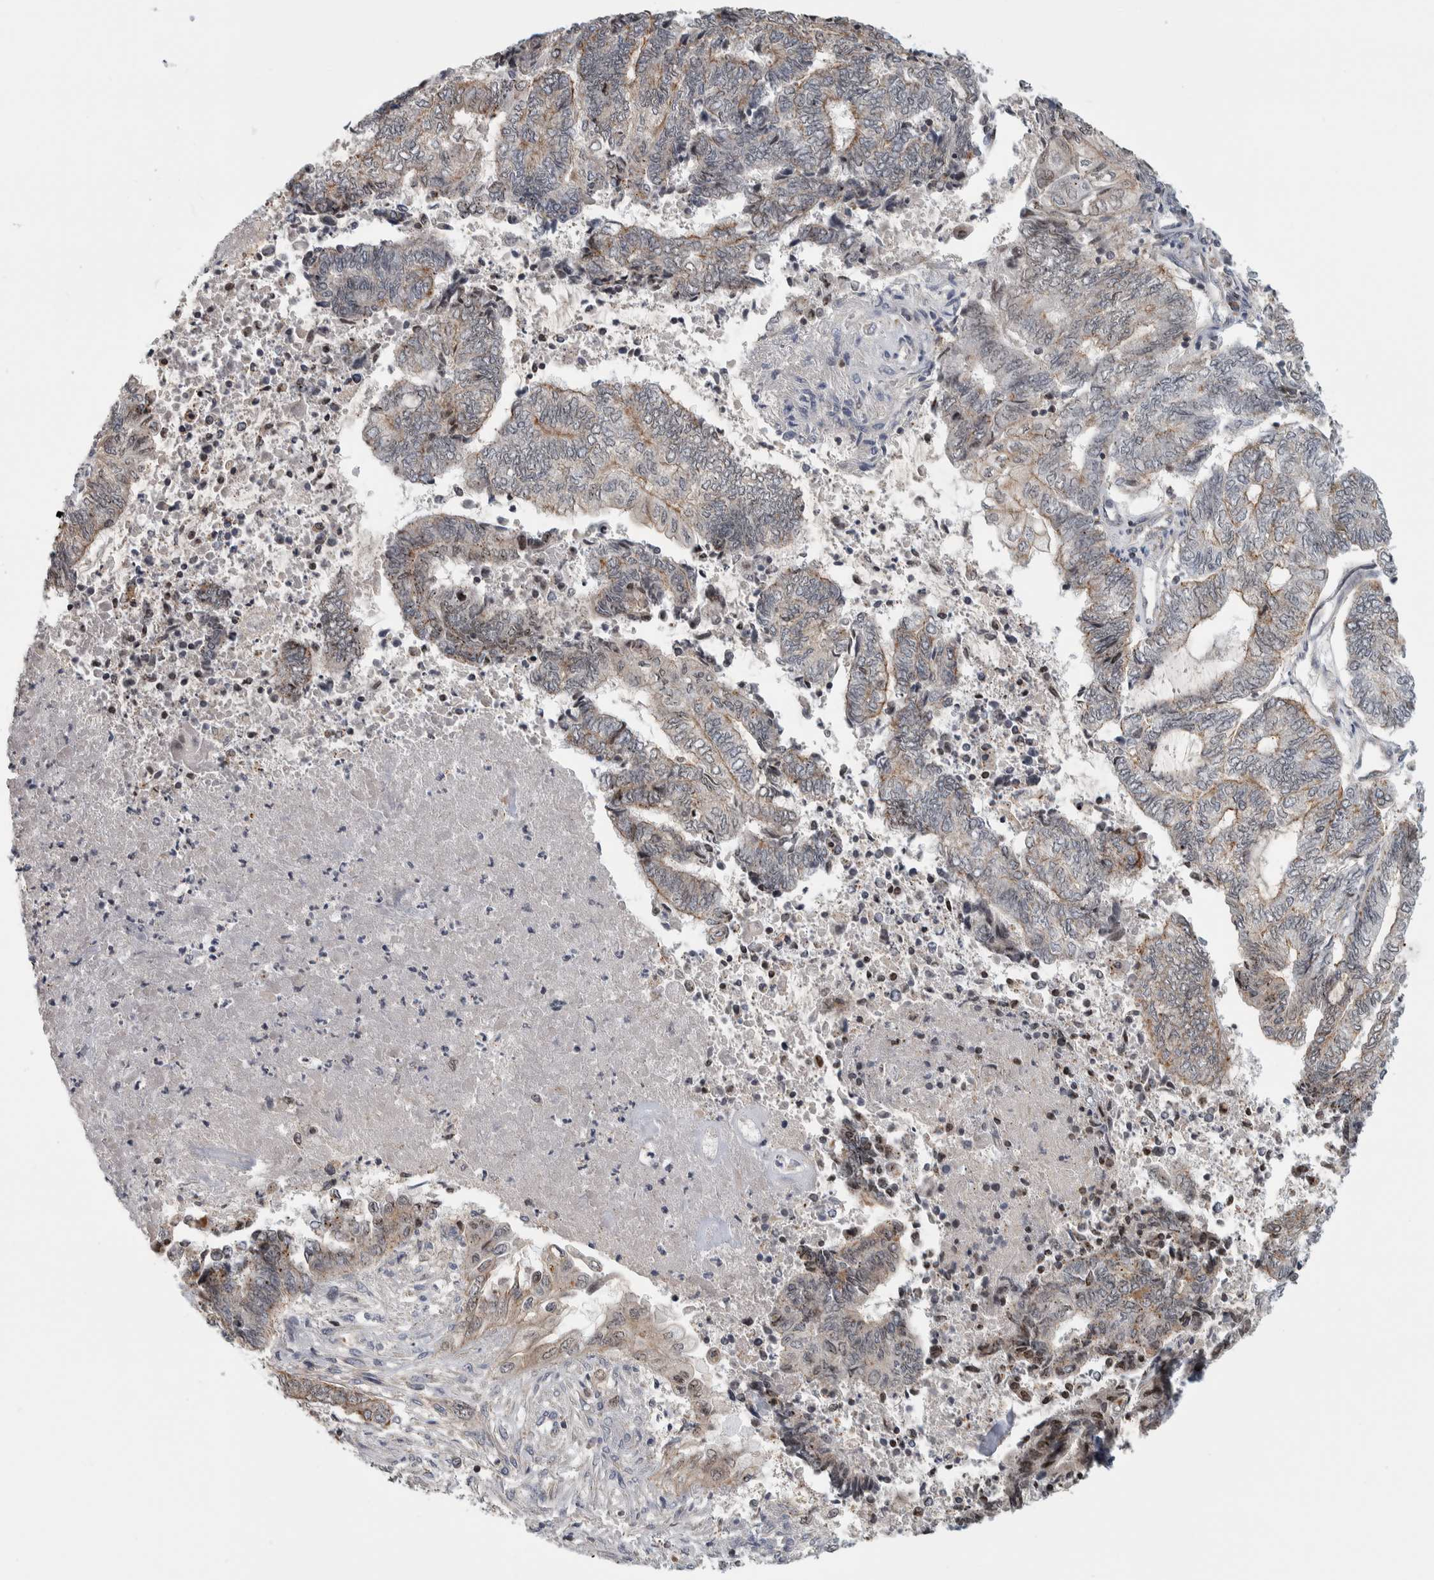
{"staining": {"intensity": "weak", "quantity": "25%-75%", "location": "cytoplasmic/membranous"}, "tissue": "endometrial cancer", "cell_type": "Tumor cells", "image_type": "cancer", "snomed": [{"axis": "morphology", "description": "Adenocarcinoma, NOS"}, {"axis": "topography", "description": "Uterus"}, {"axis": "topography", "description": "Endometrium"}], "caption": "Endometrial adenocarcinoma stained for a protein (brown) reveals weak cytoplasmic/membranous positive staining in approximately 25%-75% of tumor cells.", "gene": "MSL1", "patient": {"sex": "female", "age": 70}}